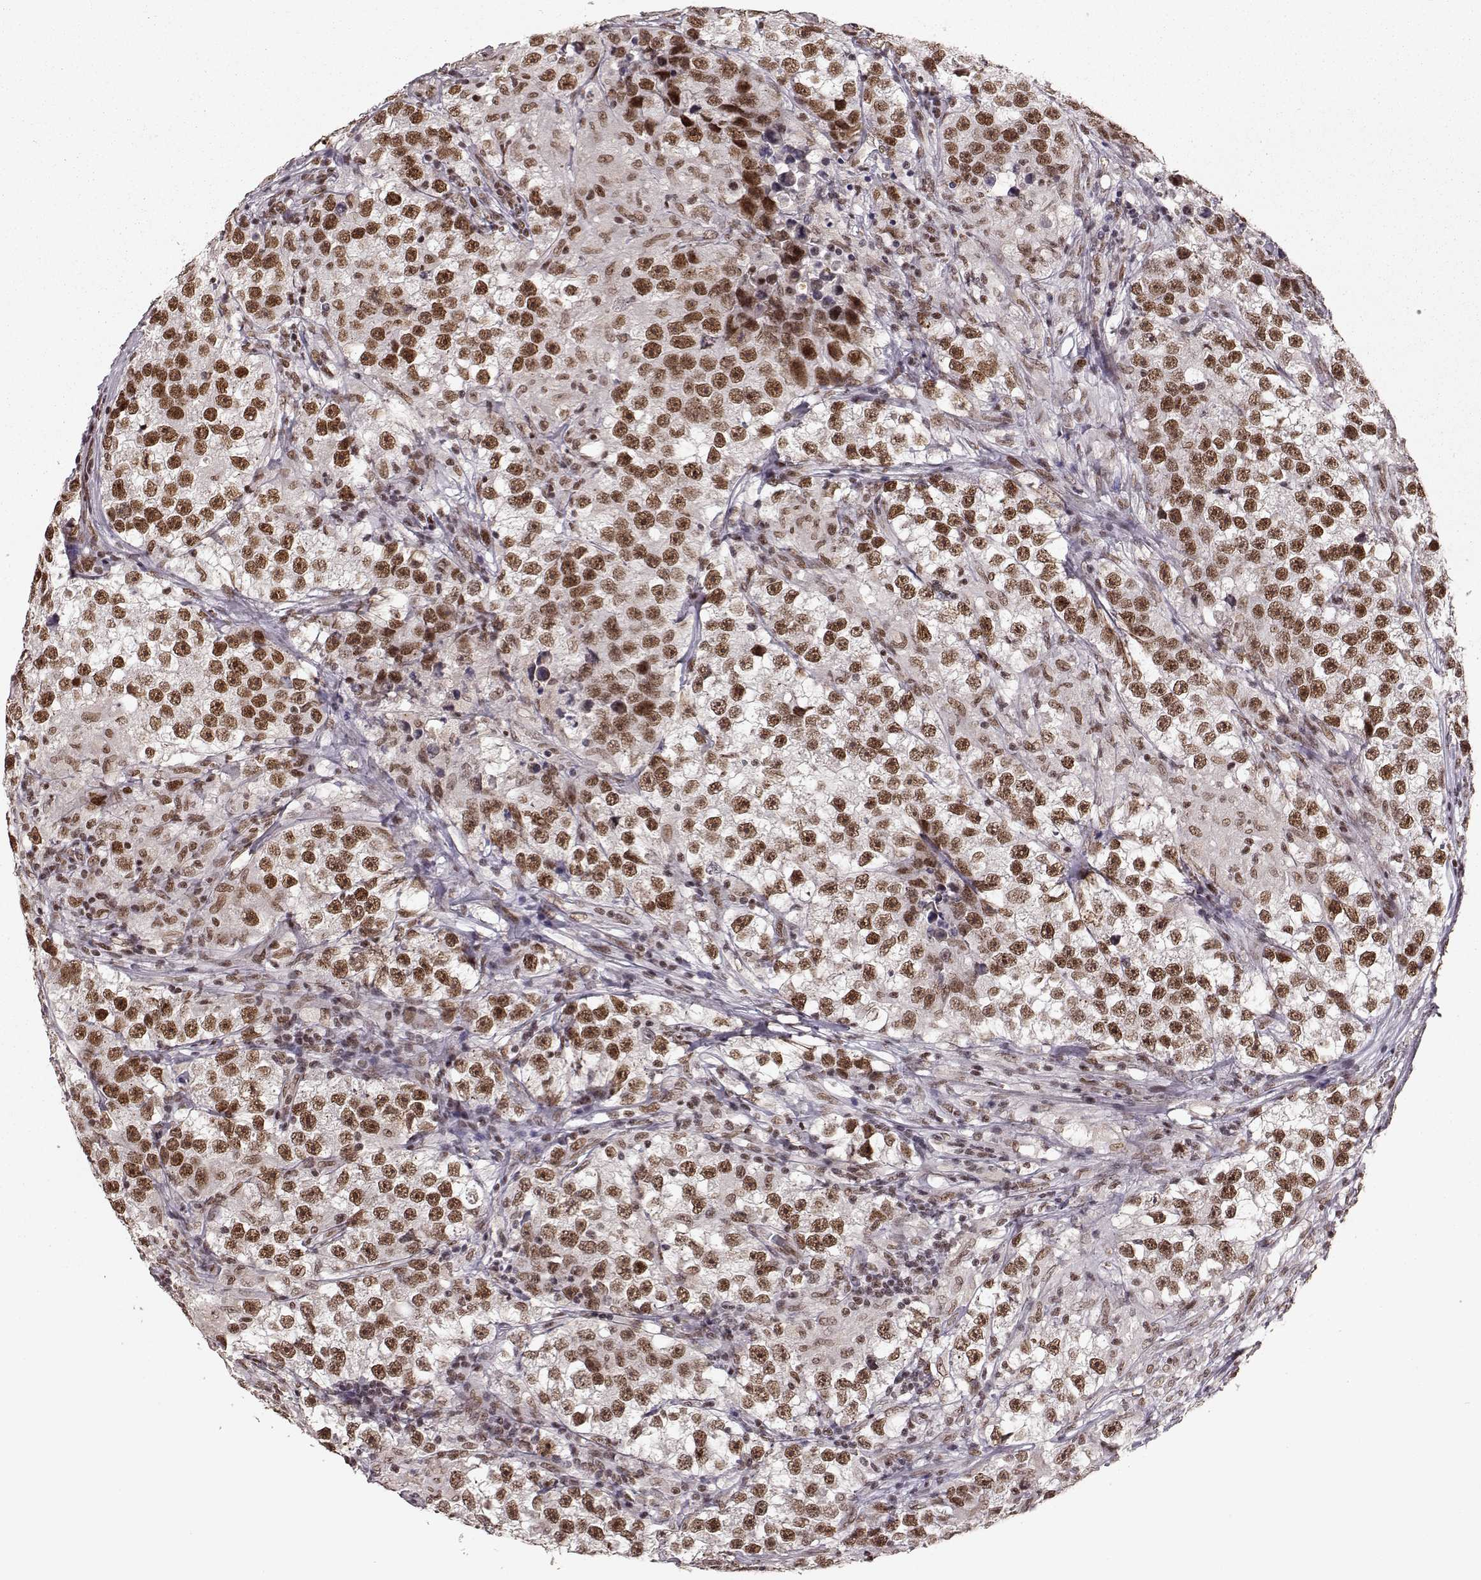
{"staining": {"intensity": "moderate", "quantity": ">75%", "location": "nuclear"}, "tissue": "testis cancer", "cell_type": "Tumor cells", "image_type": "cancer", "snomed": [{"axis": "morphology", "description": "Seminoma, NOS"}, {"axis": "topography", "description": "Testis"}], "caption": "This histopathology image reveals IHC staining of testis seminoma, with medium moderate nuclear staining in about >75% of tumor cells.", "gene": "RRAGD", "patient": {"sex": "male", "age": 46}}